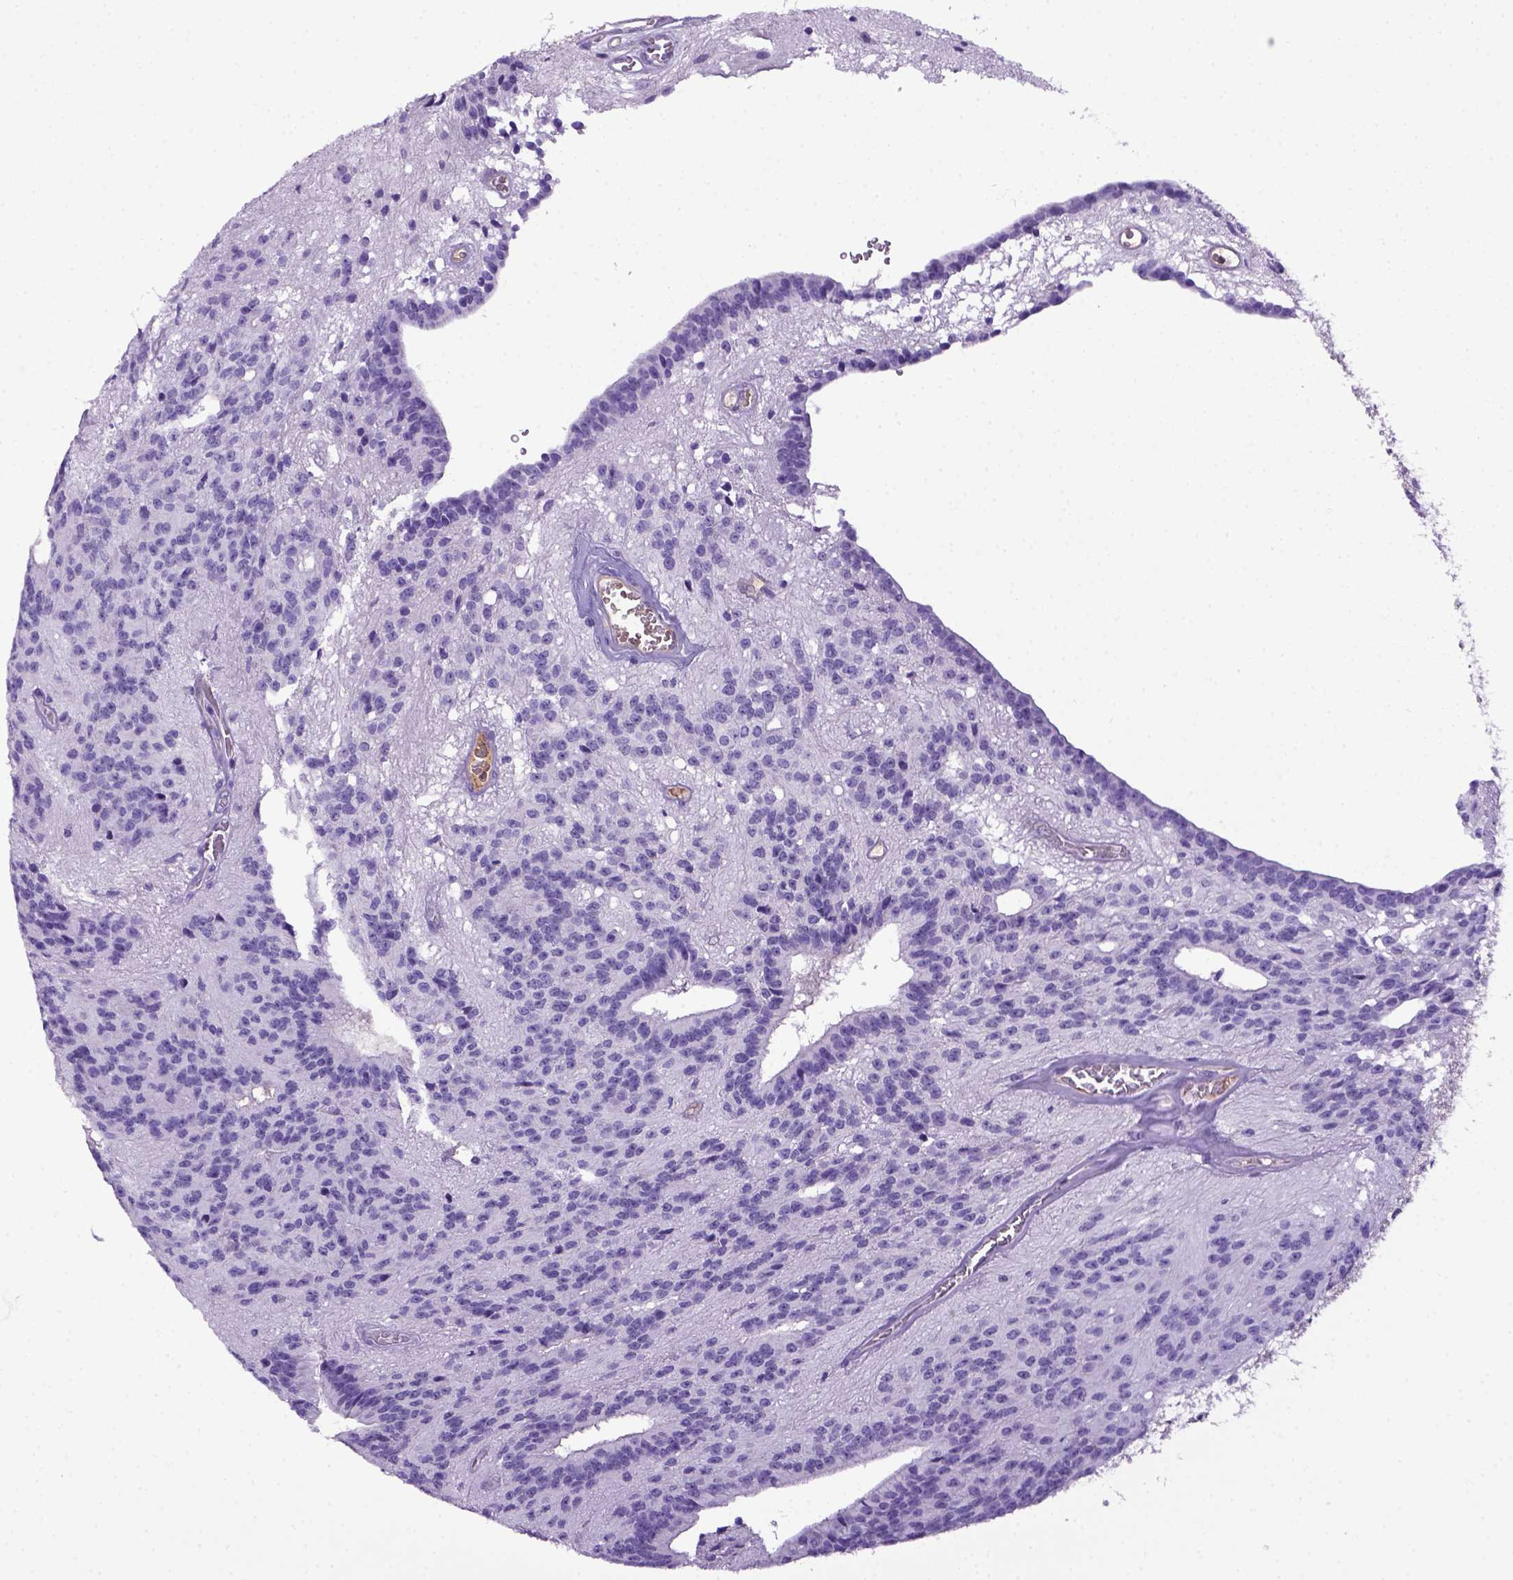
{"staining": {"intensity": "negative", "quantity": "none", "location": "none"}, "tissue": "glioma", "cell_type": "Tumor cells", "image_type": "cancer", "snomed": [{"axis": "morphology", "description": "Glioma, malignant, Low grade"}, {"axis": "topography", "description": "Brain"}], "caption": "Tumor cells are negative for brown protein staining in glioma. (DAB IHC, high magnification).", "gene": "ITIH4", "patient": {"sex": "male", "age": 31}}